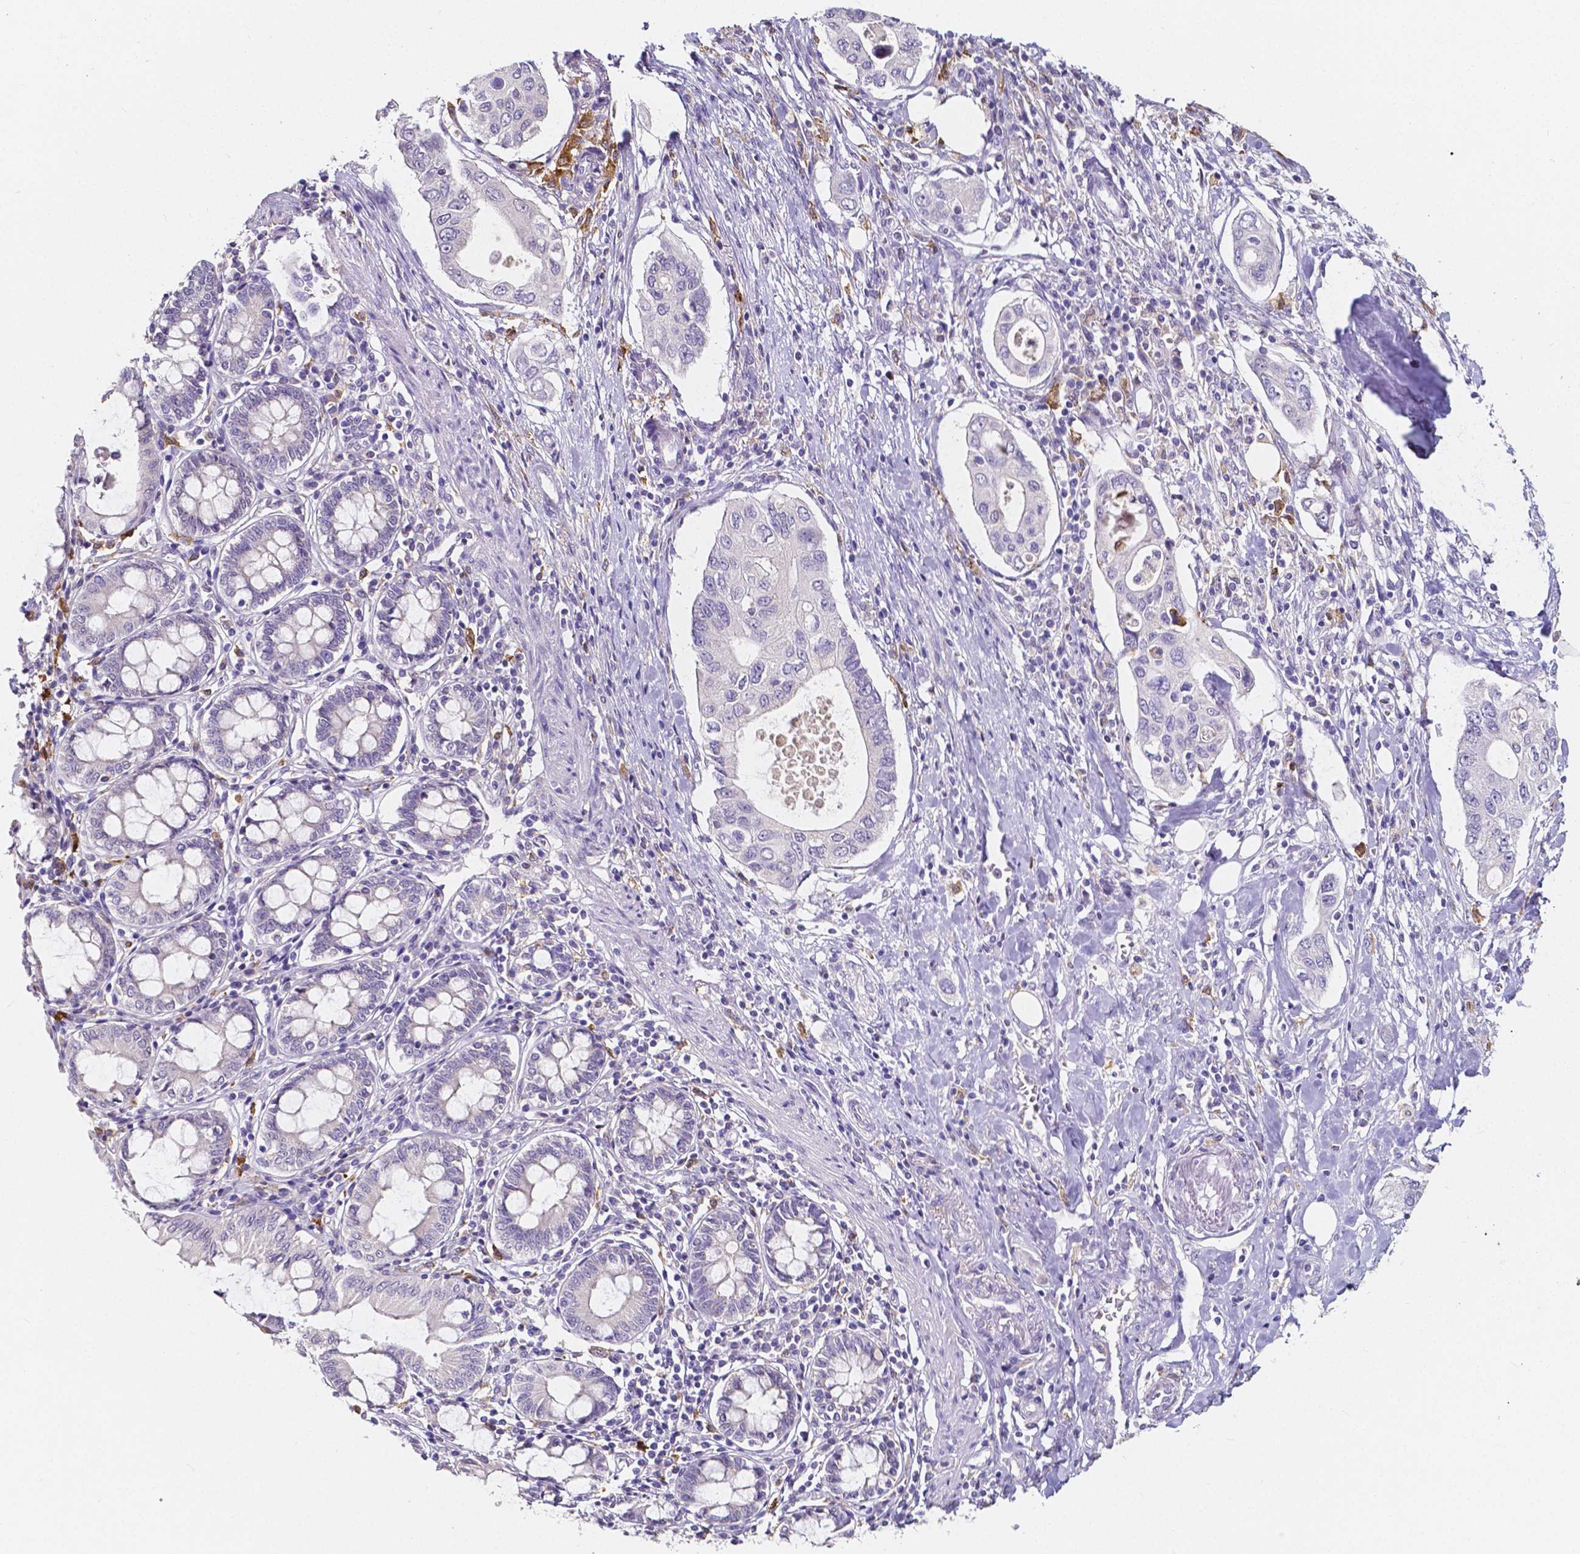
{"staining": {"intensity": "negative", "quantity": "none", "location": "none"}, "tissue": "pancreatic cancer", "cell_type": "Tumor cells", "image_type": "cancer", "snomed": [{"axis": "morphology", "description": "Adenocarcinoma, NOS"}, {"axis": "topography", "description": "Pancreas"}], "caption": "High magnification brightfield microscopy of pancreatic cancer stained with DAB (3,3'-diaminobenzidine) (brown) and counterstained with hematoxylin (blue): tumor cells show no significant staining.", "gene": "ACP5", "patient": {"sex": "female", "age": 63}}